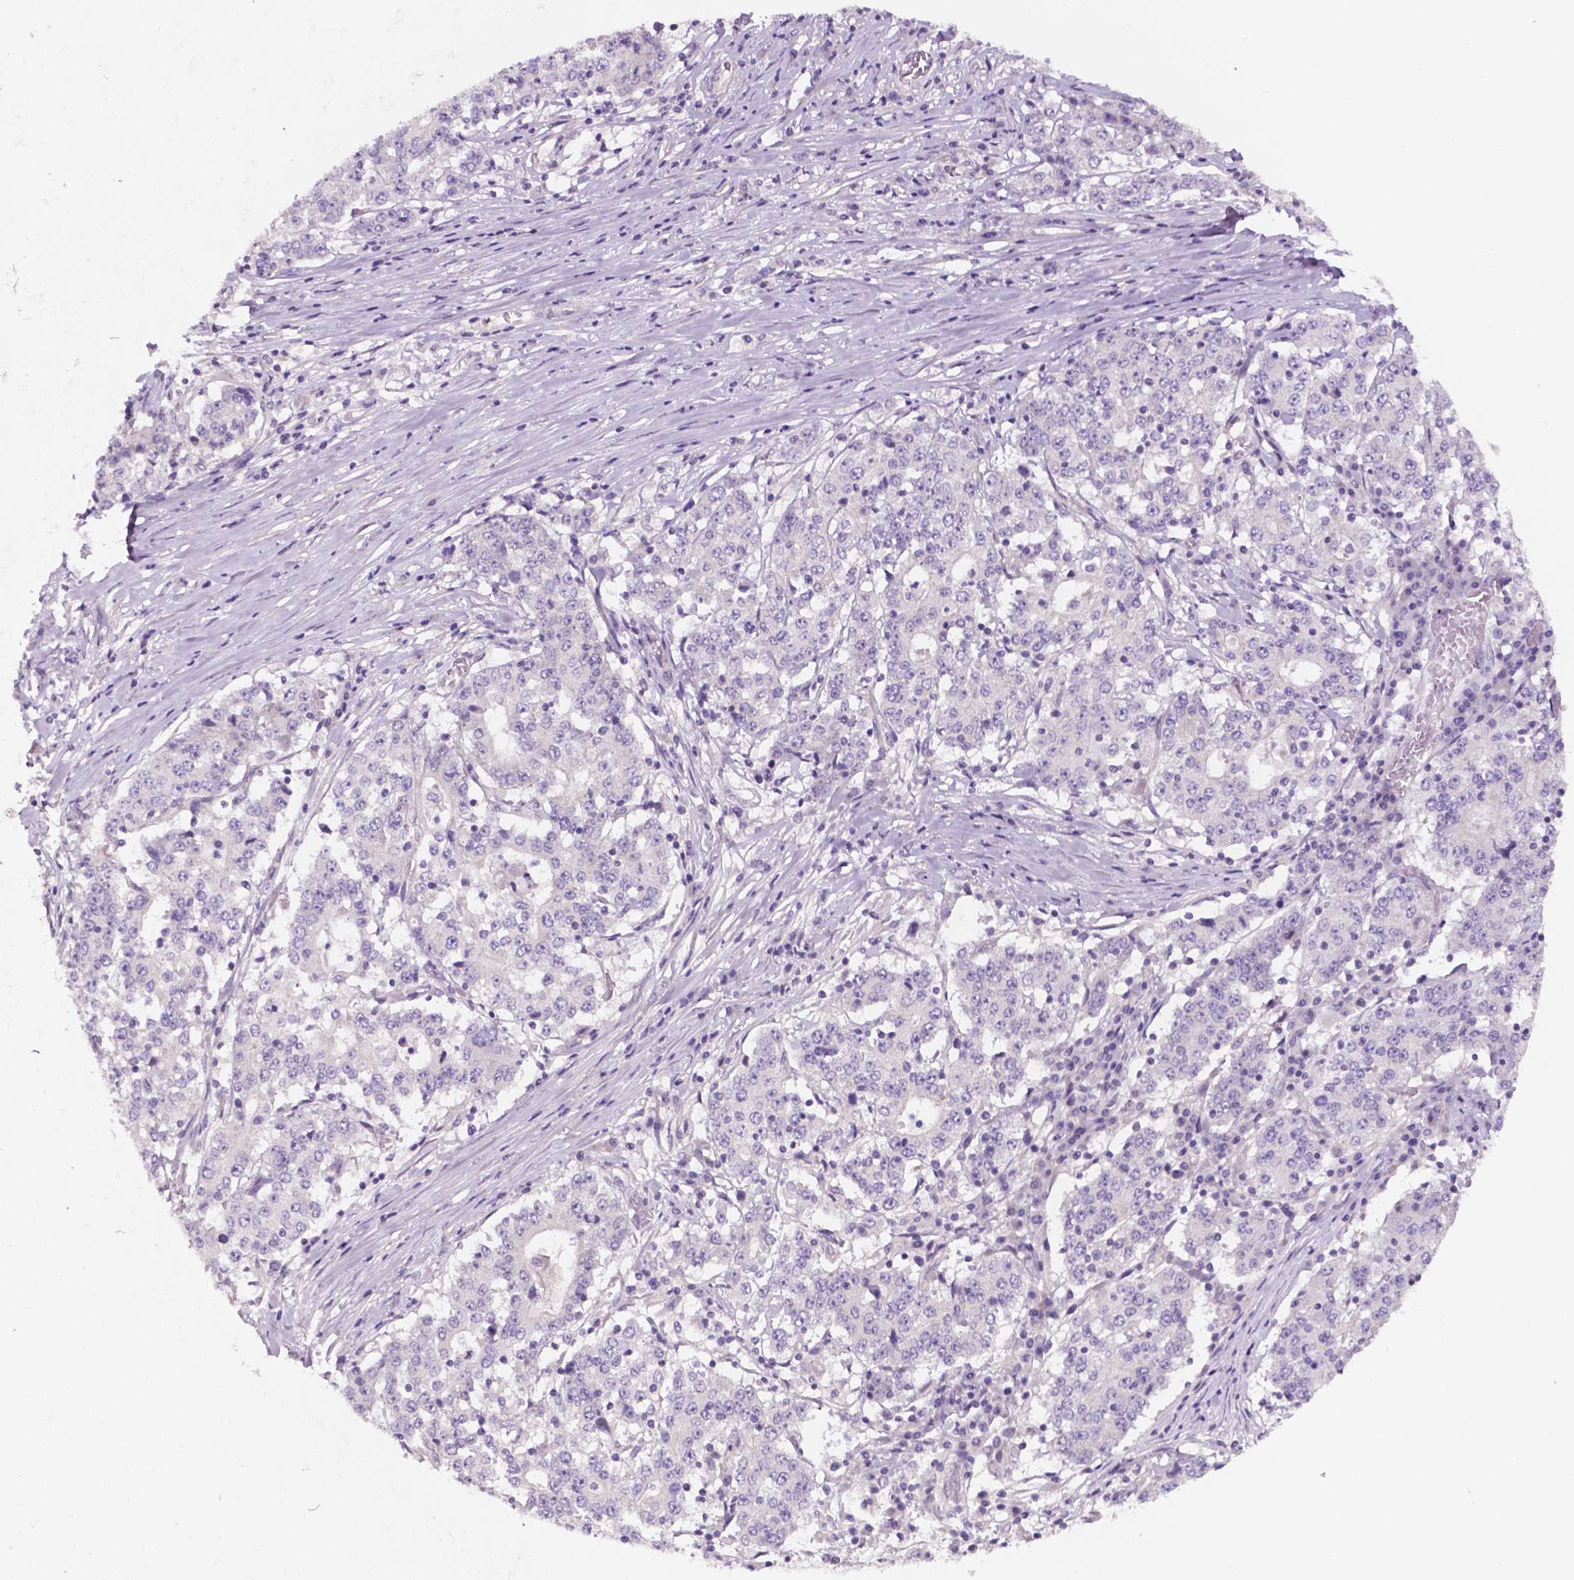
{"staining": {"intensity": "negative", "quantity": "none", "location": "none"}, "tissue": "stomach cancer", "cell_type": "Tumor cells", "image_type": "cancer", "snomed": [{"axis": "morphology", "description": "Adenocarcinoma, NOS"}, {"axis": "topography", "description": "Stomach"}], "caption": "The immunohistochemistry photomicrograph has no significant expression in tumor cells of adenocarcinoma (stomach) tissue.", "gene": "FAM50B", "patient": {"sex": "male", "age": 59}}